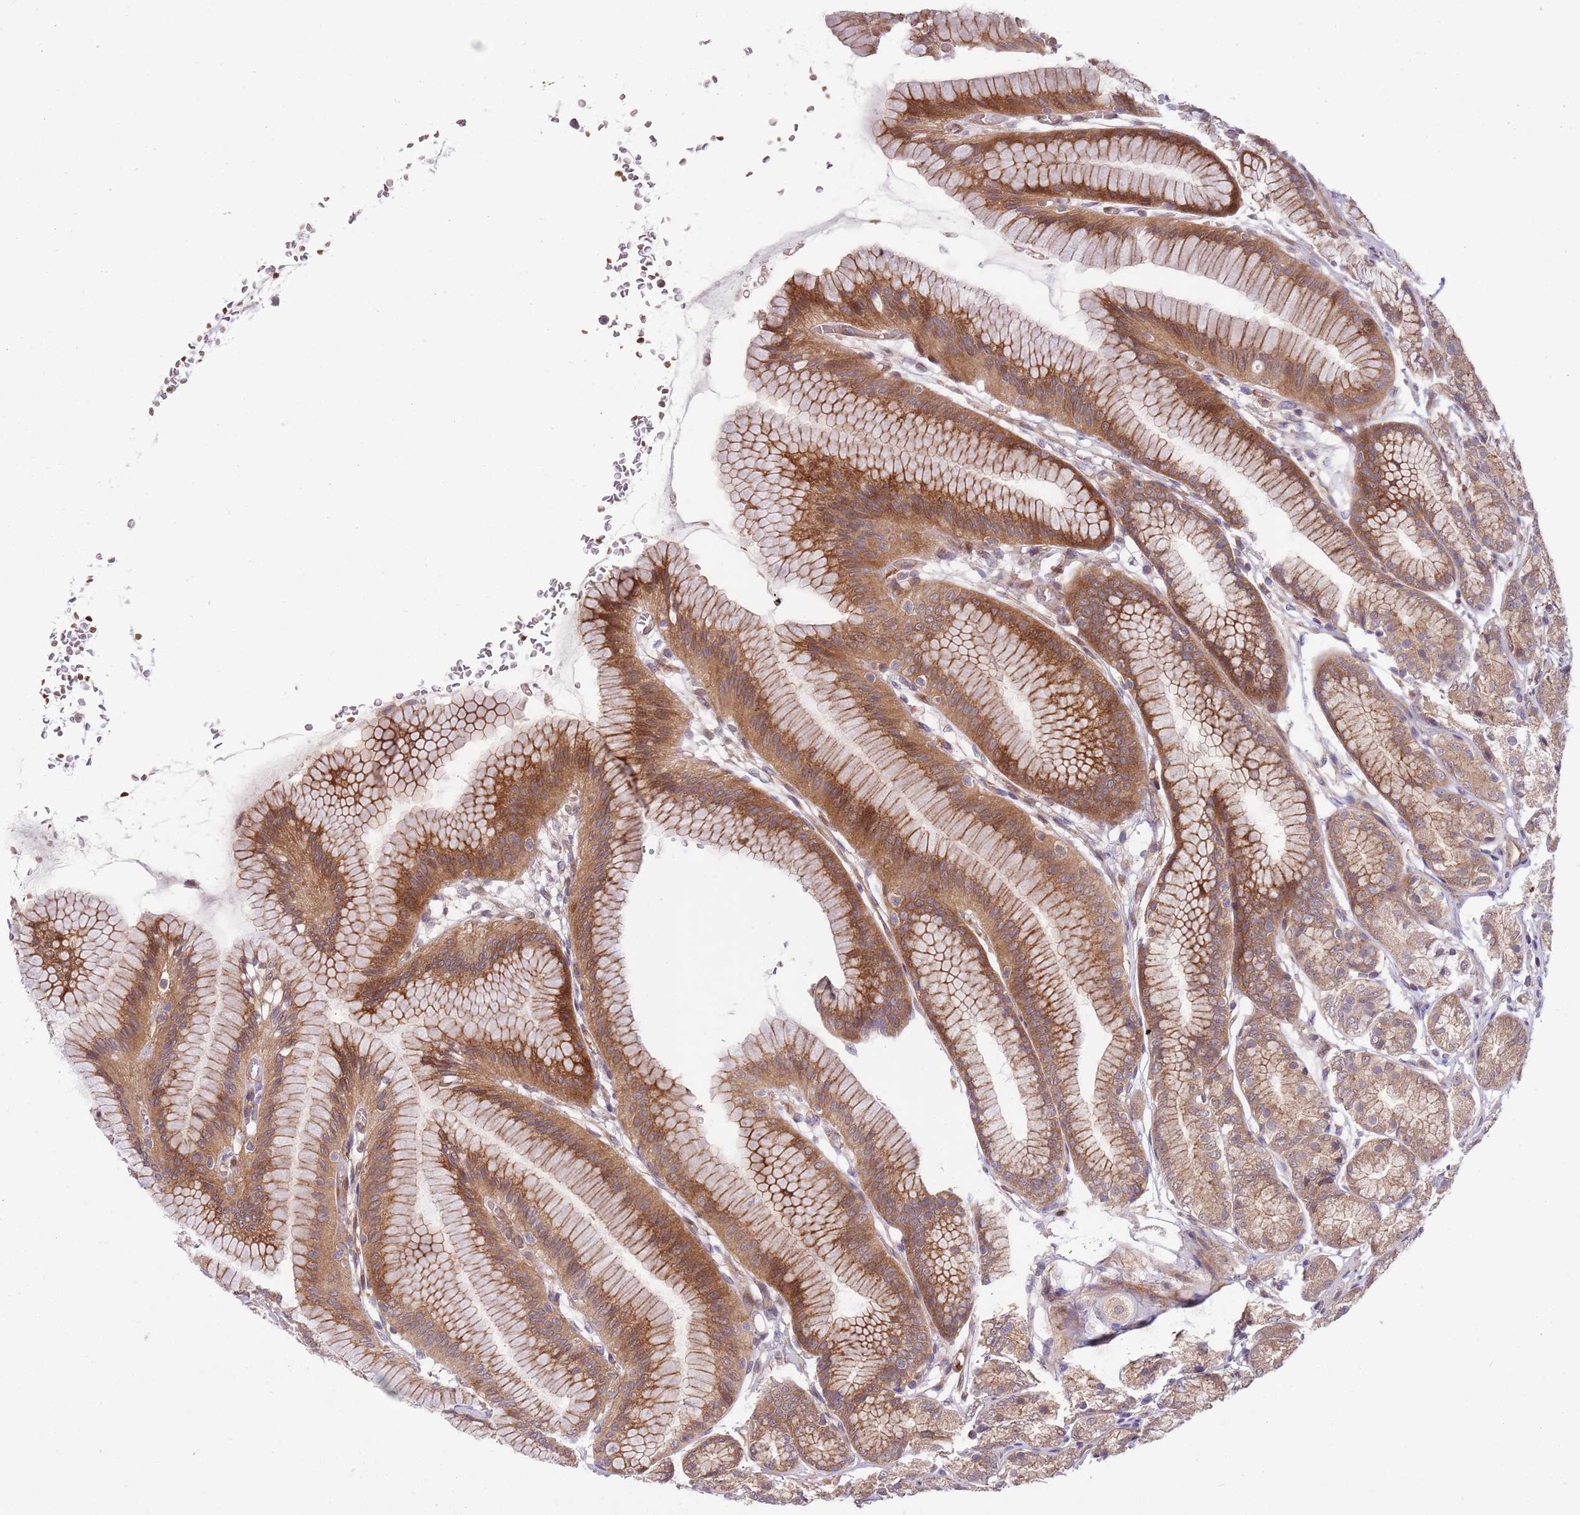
{"staining": {"intensity": "strong", "quantity": ">75%", "location": "cytoplasmic/membranous"}, "tissue": "stomach", "cell_type": "Glandular cells", "image_type": "normal", "snomed": [{"axis": "morphology", "description": "Normal tissue, NOS"}, {"axis": "morphology", "description": "Adenocarcinoma, NOS"}, {"axis": "morphology", "description": "Adenocarcinoma, High grade"}, {"axis": "topography", "description": "Stomach, upper"}, {"axis": "topography", "description": "Stomach"}], "caption": "The immunohistochemical stain highlights strong cytoplasmic/membranous expression in glandular cells of unremarkable stomach. The staining is performed using DAB brown chromogen to label protein expression. The nuclei are counter-stained blue using hematoxylin.", "gene": "GGA1", "patient": {"sex": "female", "age": 65}}